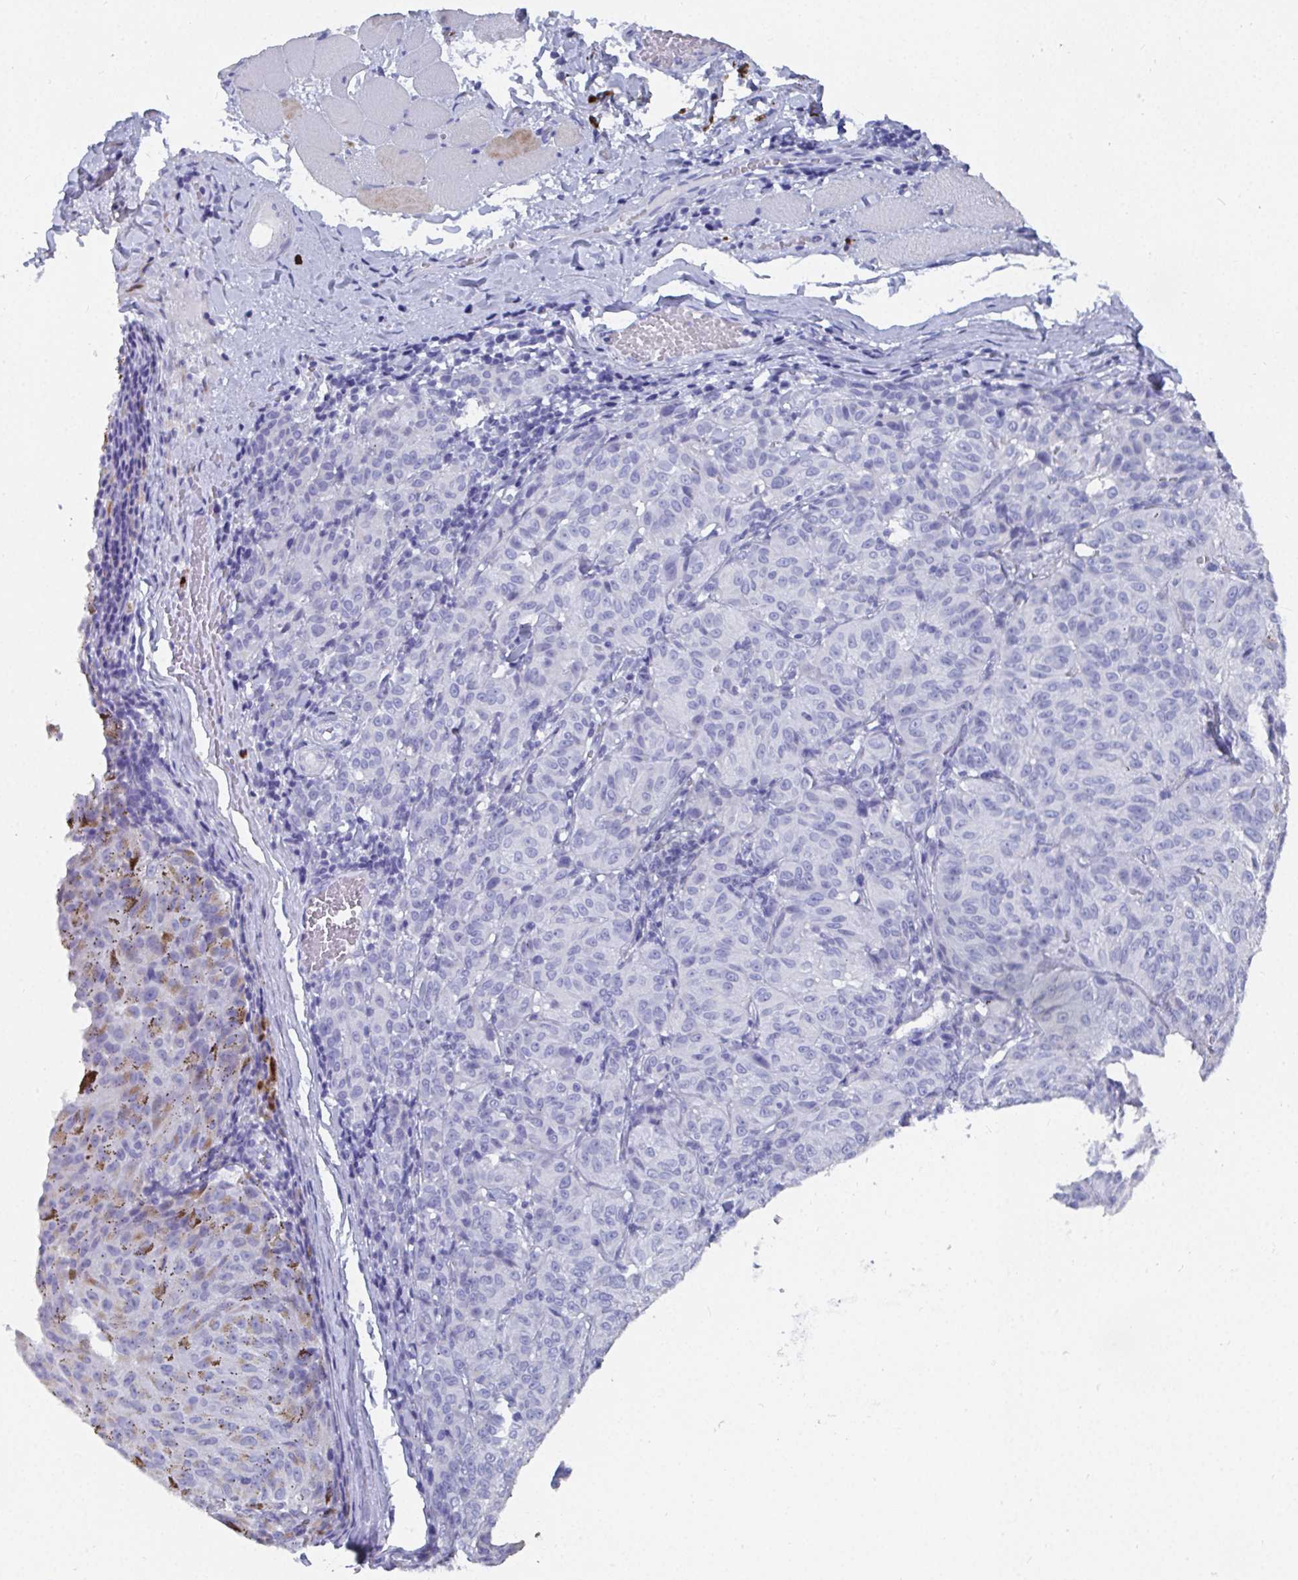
{"staining": {"intensity": "negative", "quantity": "none", "location": "none"}, "tissue": "melanoma", "cell_type": "Tumor cells", "image_type": "cancer", "snomed": [{"axis": "morphology", "description": "Malignant melanoma, NOS"}, {"axis": "topography", "description": "Skin"}], "caption": "Immunohistochemistry (IHC) image of neoplastic tissue: melanoma stained with DAB (3,3'-diaminobenzidine) displays no significant protein expression in tumor cells.", "gene": "GRIA1", "patient": {"sex": "female", "age": 72}}